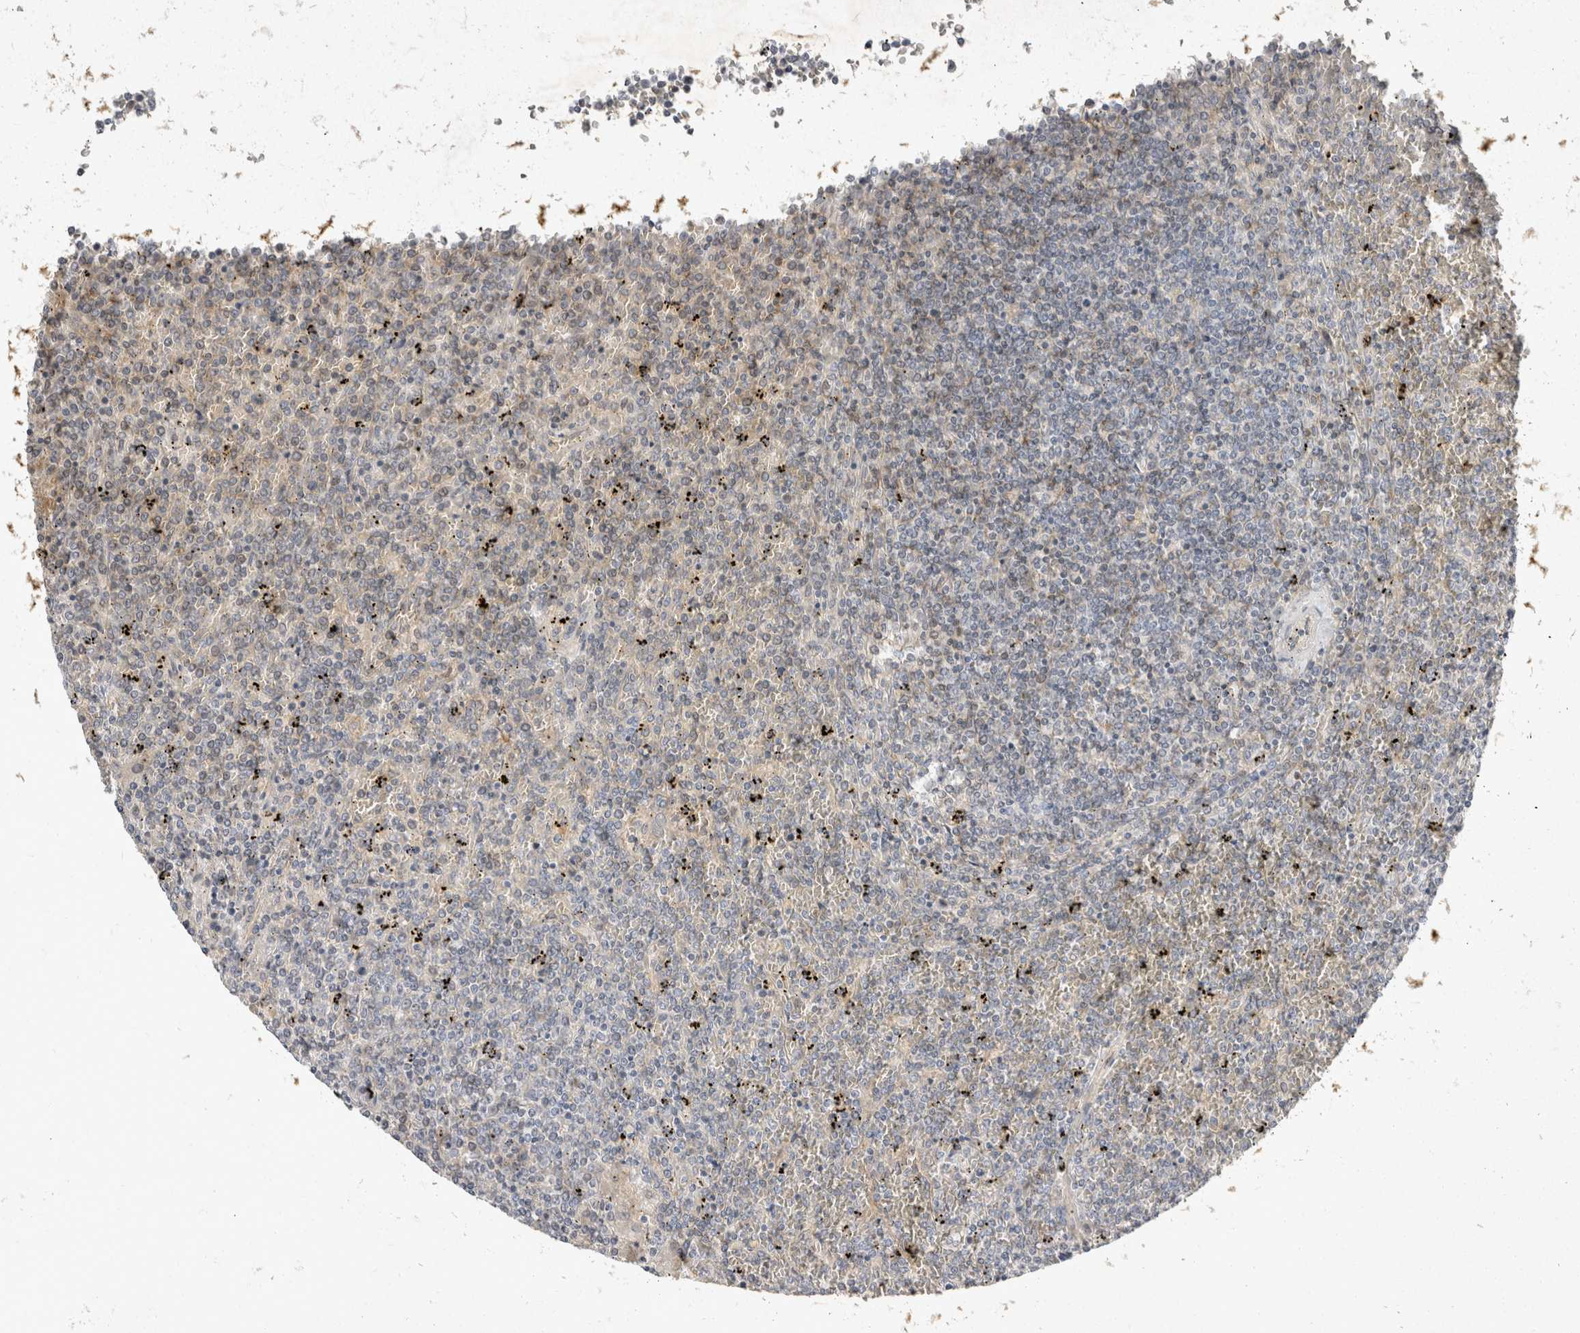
{"staining": {"intensity": "negative", "quantity": "none", "location": "none"}, "tissue": "lymphoma", "cell_type": "Tumor cells", "image_type": "cancer", "snomed": [{"axis": "morphology", "description": "Malignant lymphoma, non-Hodgkin's type, Low grade"}, {"axis": "topography", "description": "Spleen"}], "caption": "Tumor cells show no significant protein expression in low-grade malignant lymphoma, non-Hodgkin's type.", "gene": "TOM1L2", "patient": {"sex": "female", "age": 19}}